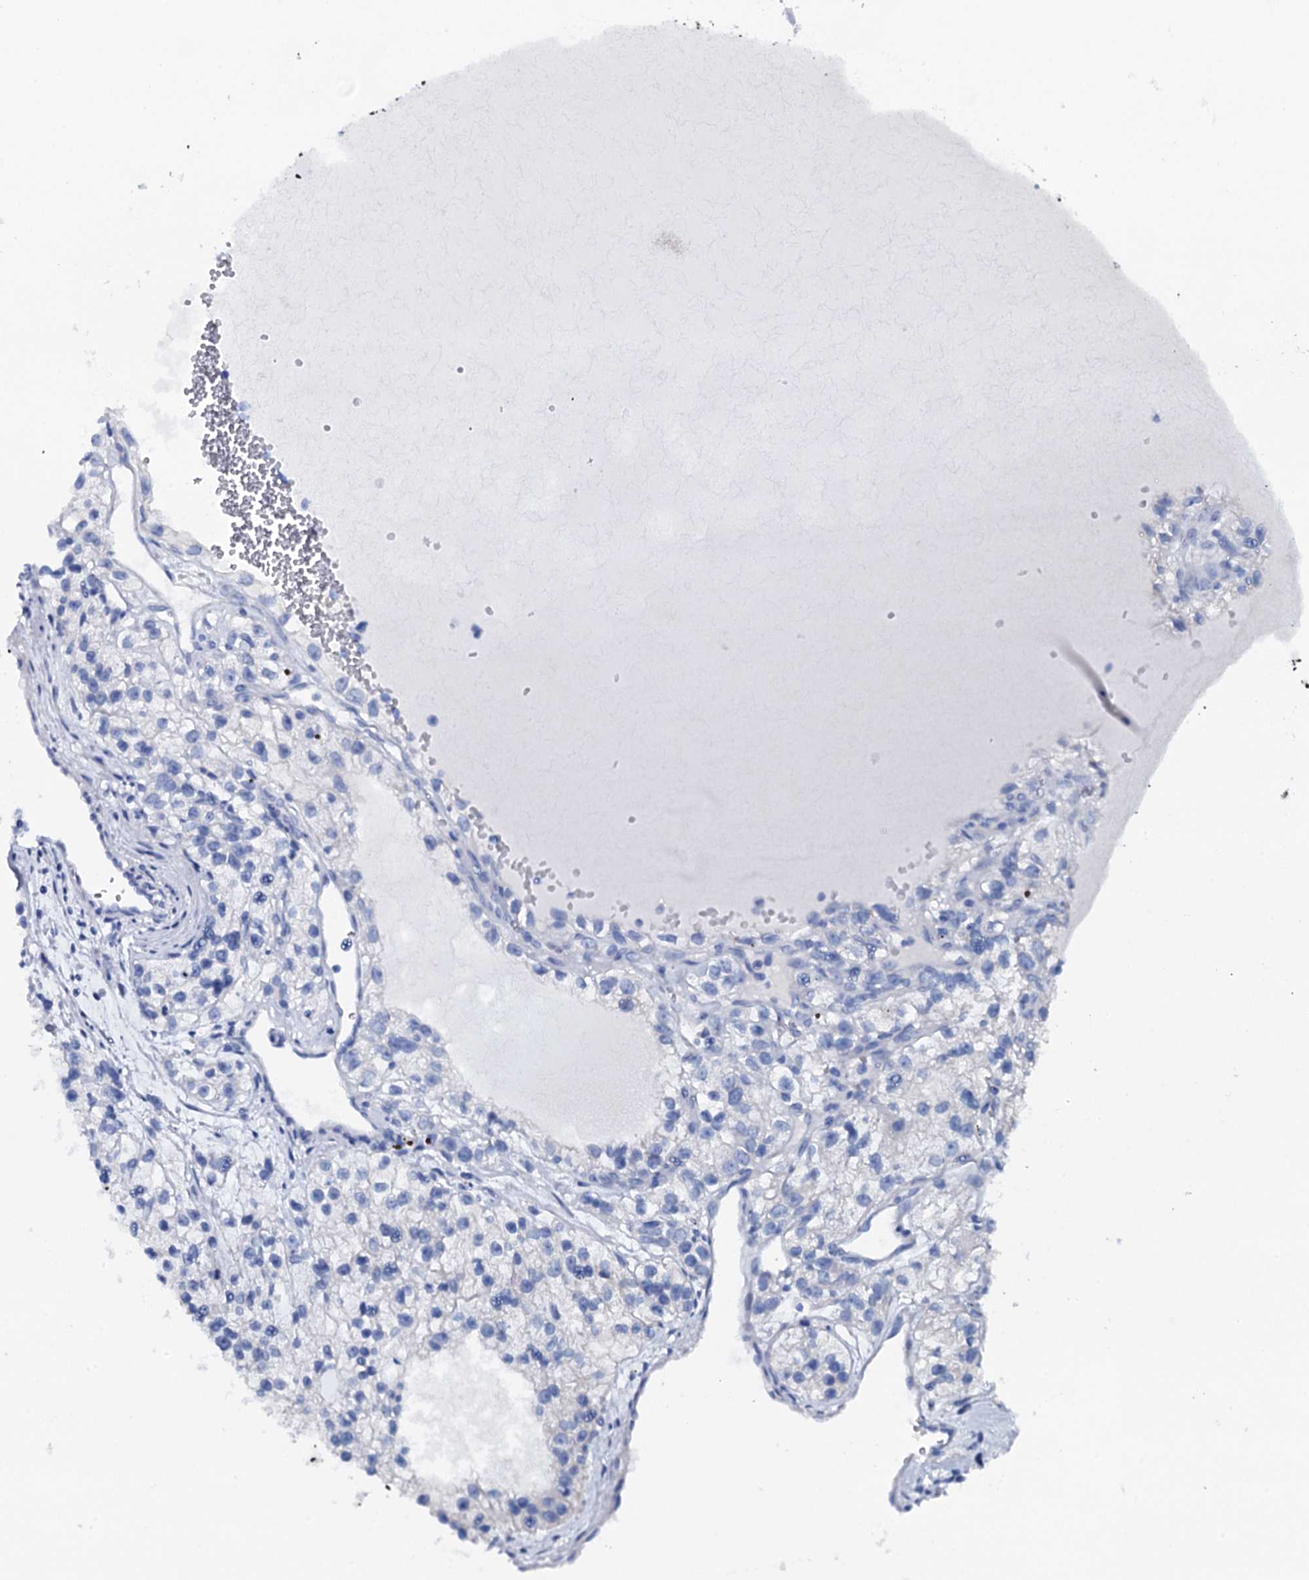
{"staining": {"intensity": "negative", "quantity": "none", "location": "none"}, "tissue": "renal cancer", "cell_type": "Tumor cells", "image_type": "cancer", "snomed": [{"axis": "morphology", "description": "Adenocarcinoma, NOS"}, {"axis": "topography", "description": "Kidney"}], "caption": "Tumor cells show no significant expression in renal adenocarcinoma.", "gene": "GYS2", "patient": {"sex": "female", "age": 57}}